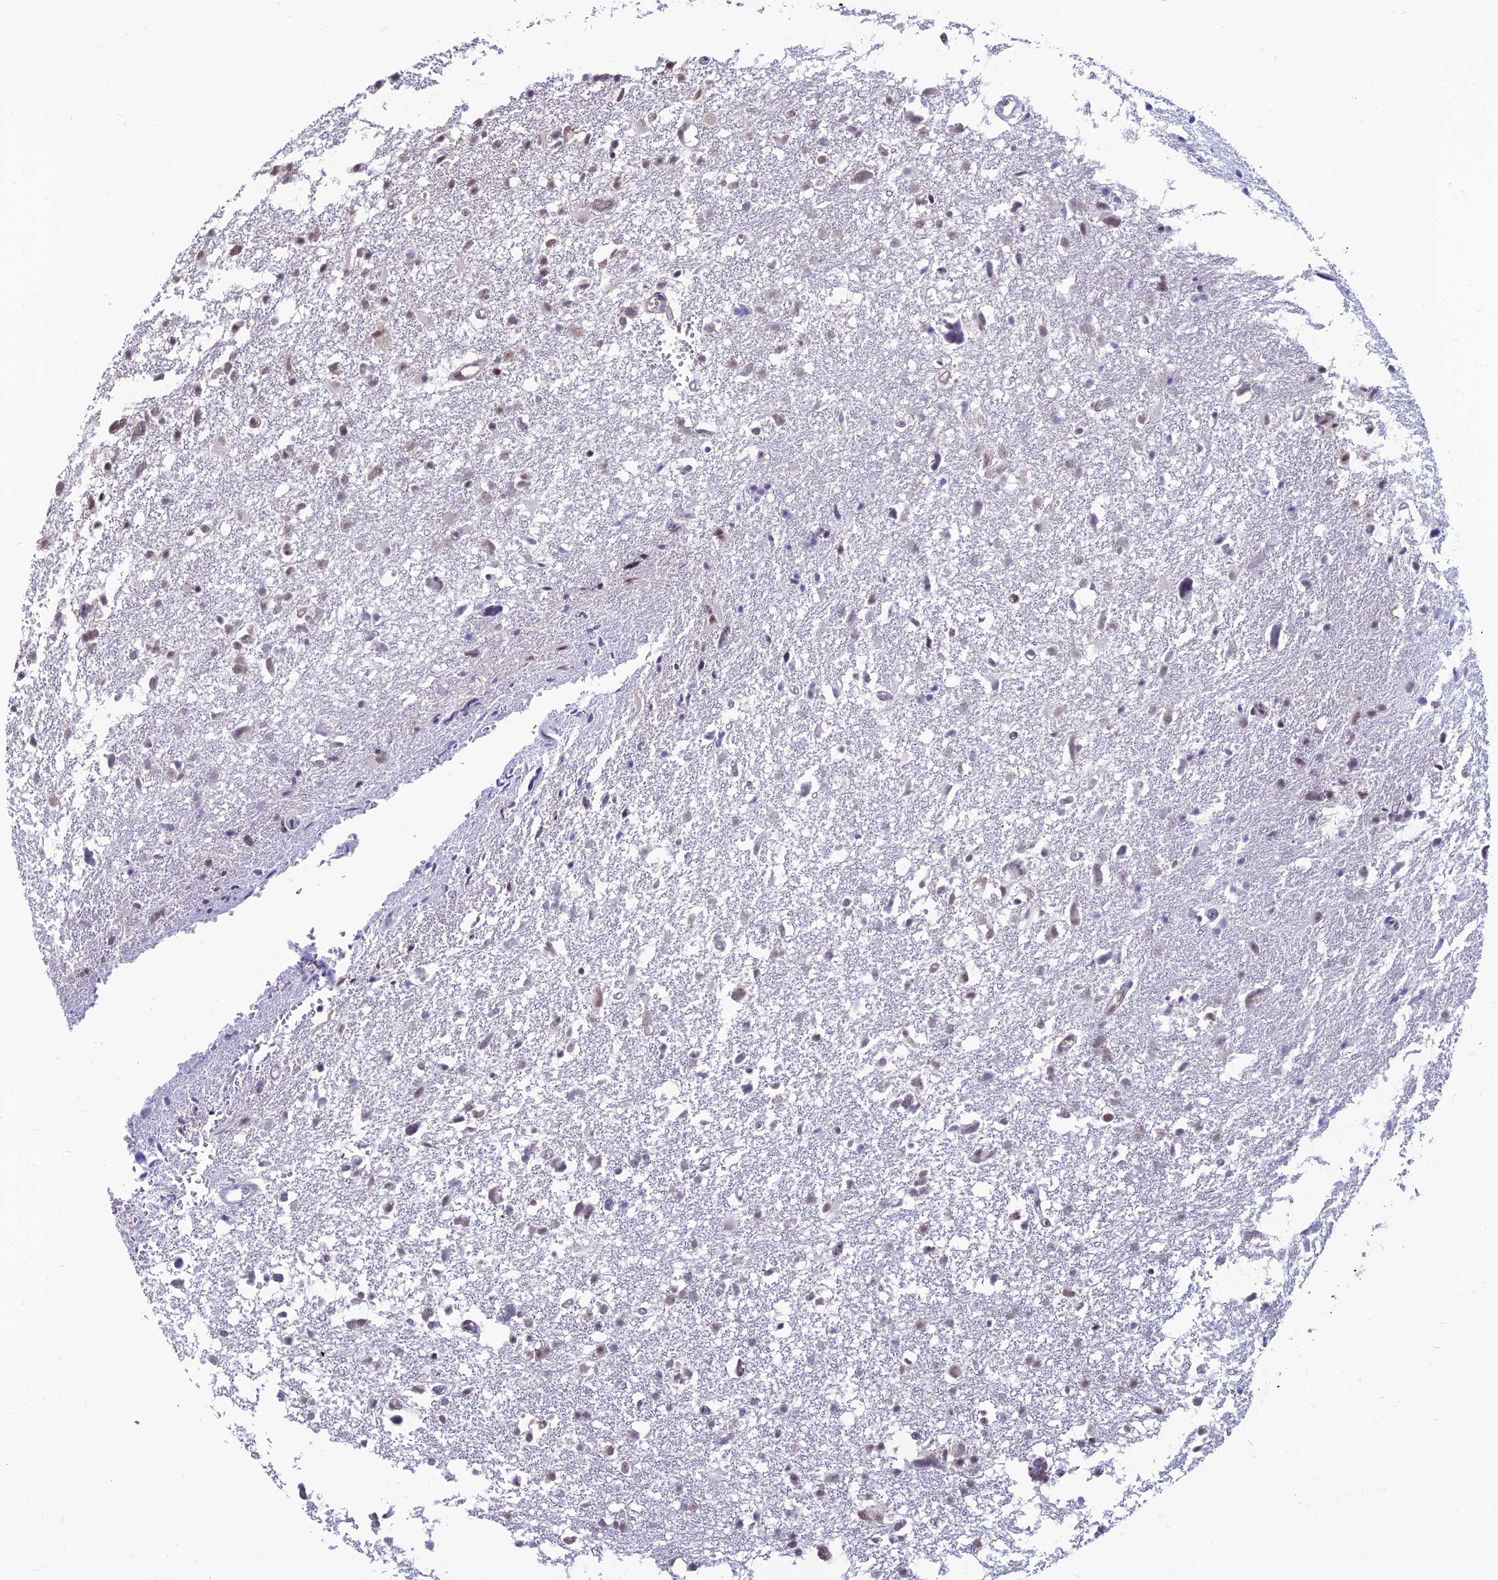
{"staining": {"intensity": "weak", "quantity": "25%-75%", "location": "nuclear"}, "tissue": "glioma", "cell_type": "Tumor cells", "image_type": "cancer", "snomed": [{"axis": "morphology", "description": "Glioma, malignant, High grade"}, {"axis": "topography", "description": "Brain"}], "caption": "Immunohistochemistry (IHC) (DAB) staining of human glioma displays weak nuclear protein expression in about 25%-75% of tumor cells.", "gene": "SRSF7", "patient": {"sex": "male", "age": 61}}